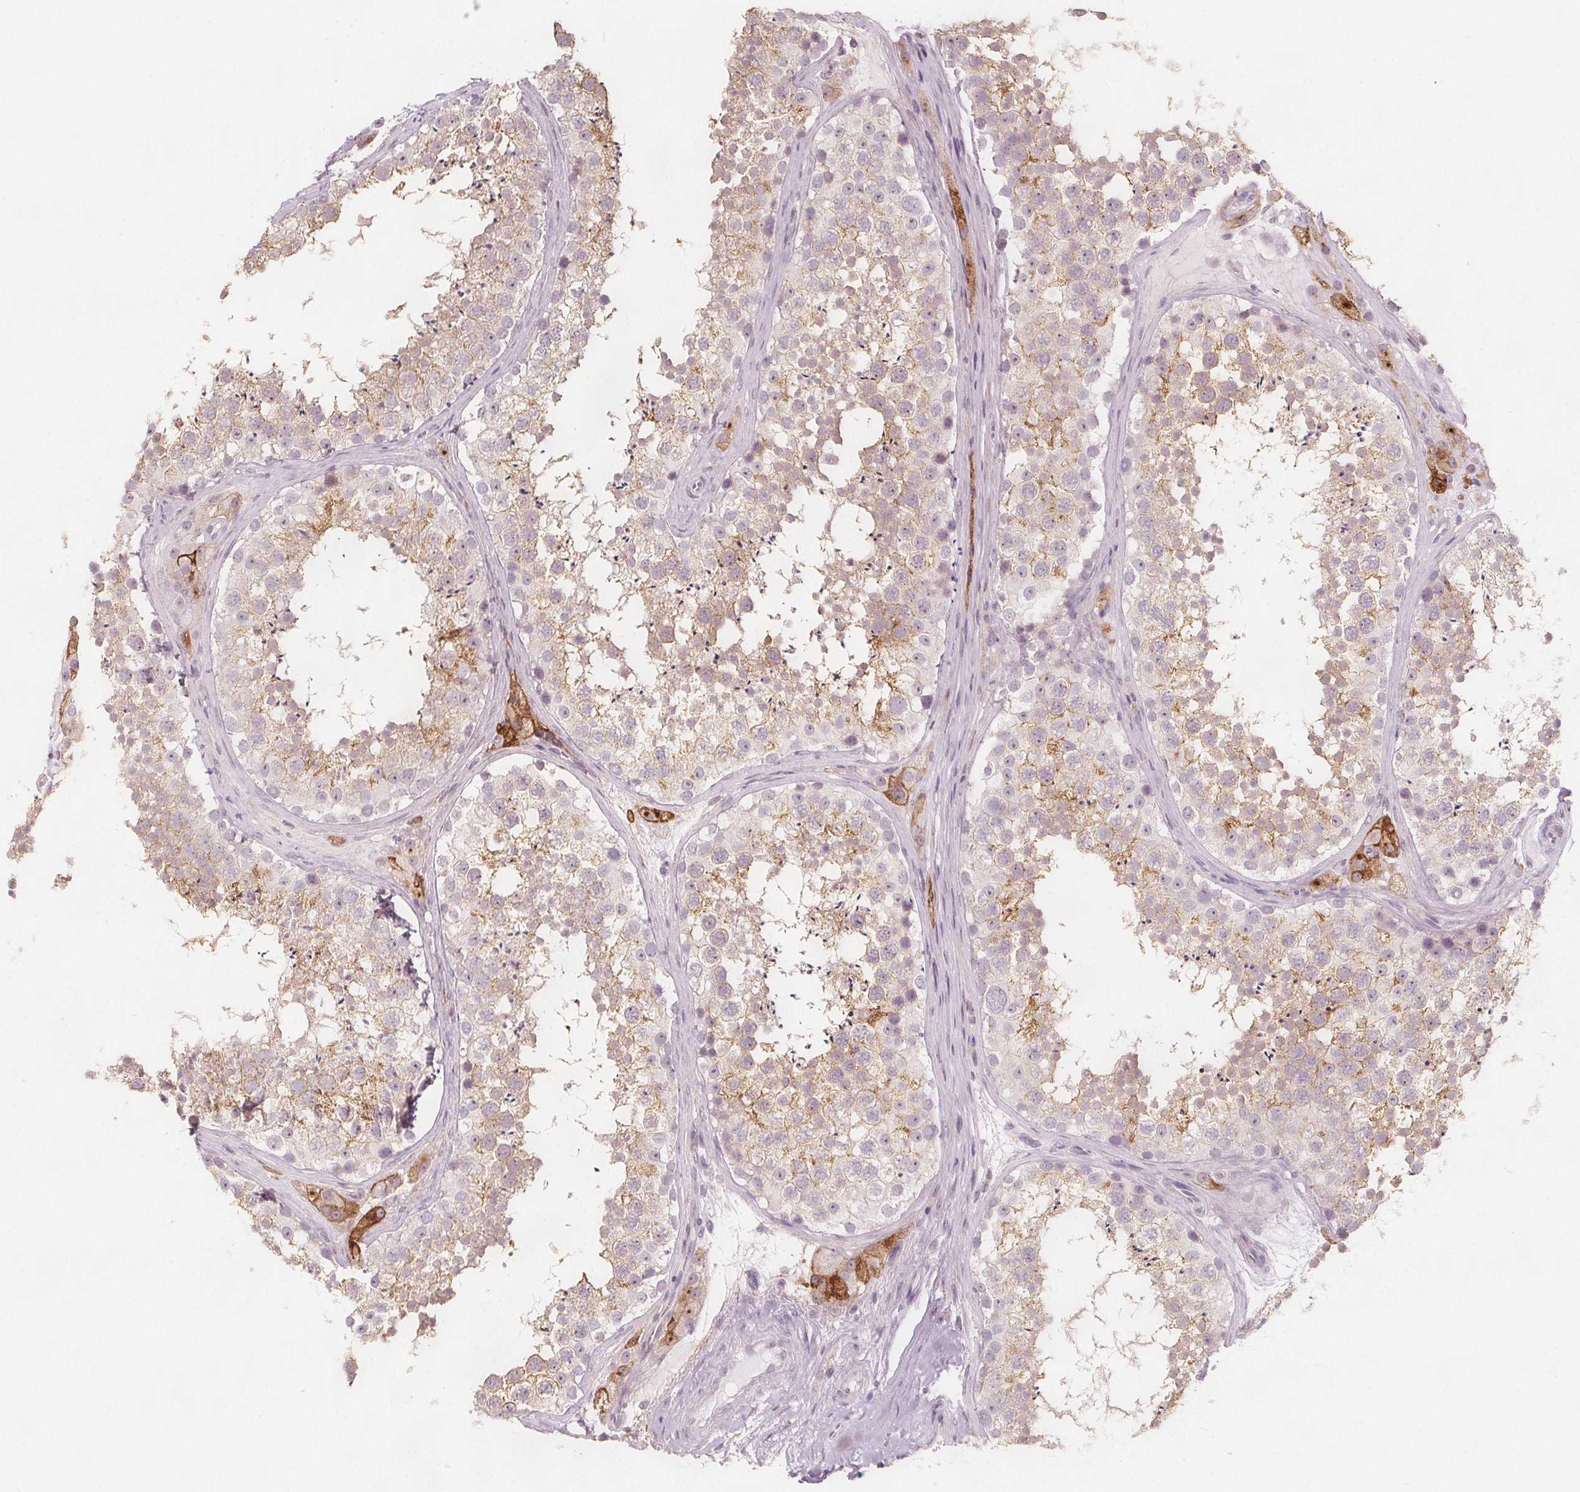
{"staining": {"intensity": "weak", "quantity": ">75%", "location": "cytoplasmic/membranous"}, "tissue": "testis", "cell_type": "Cells in seminiferous ducts", "image_type": "normal", "snomed": [{"axis": "morphology", "description": "Normal tissue, NOS"}, {"axis": "topography", "description": "Testis"}], "caption": "This photomicrograph reveals IHC staining of benign human testis, with low weak cytoplasmic/membranous staining in approximately >75% of cells in seminiferous ducts.", "gene": "C1orf167", "patient": {"sex": "male", "age": 41}}